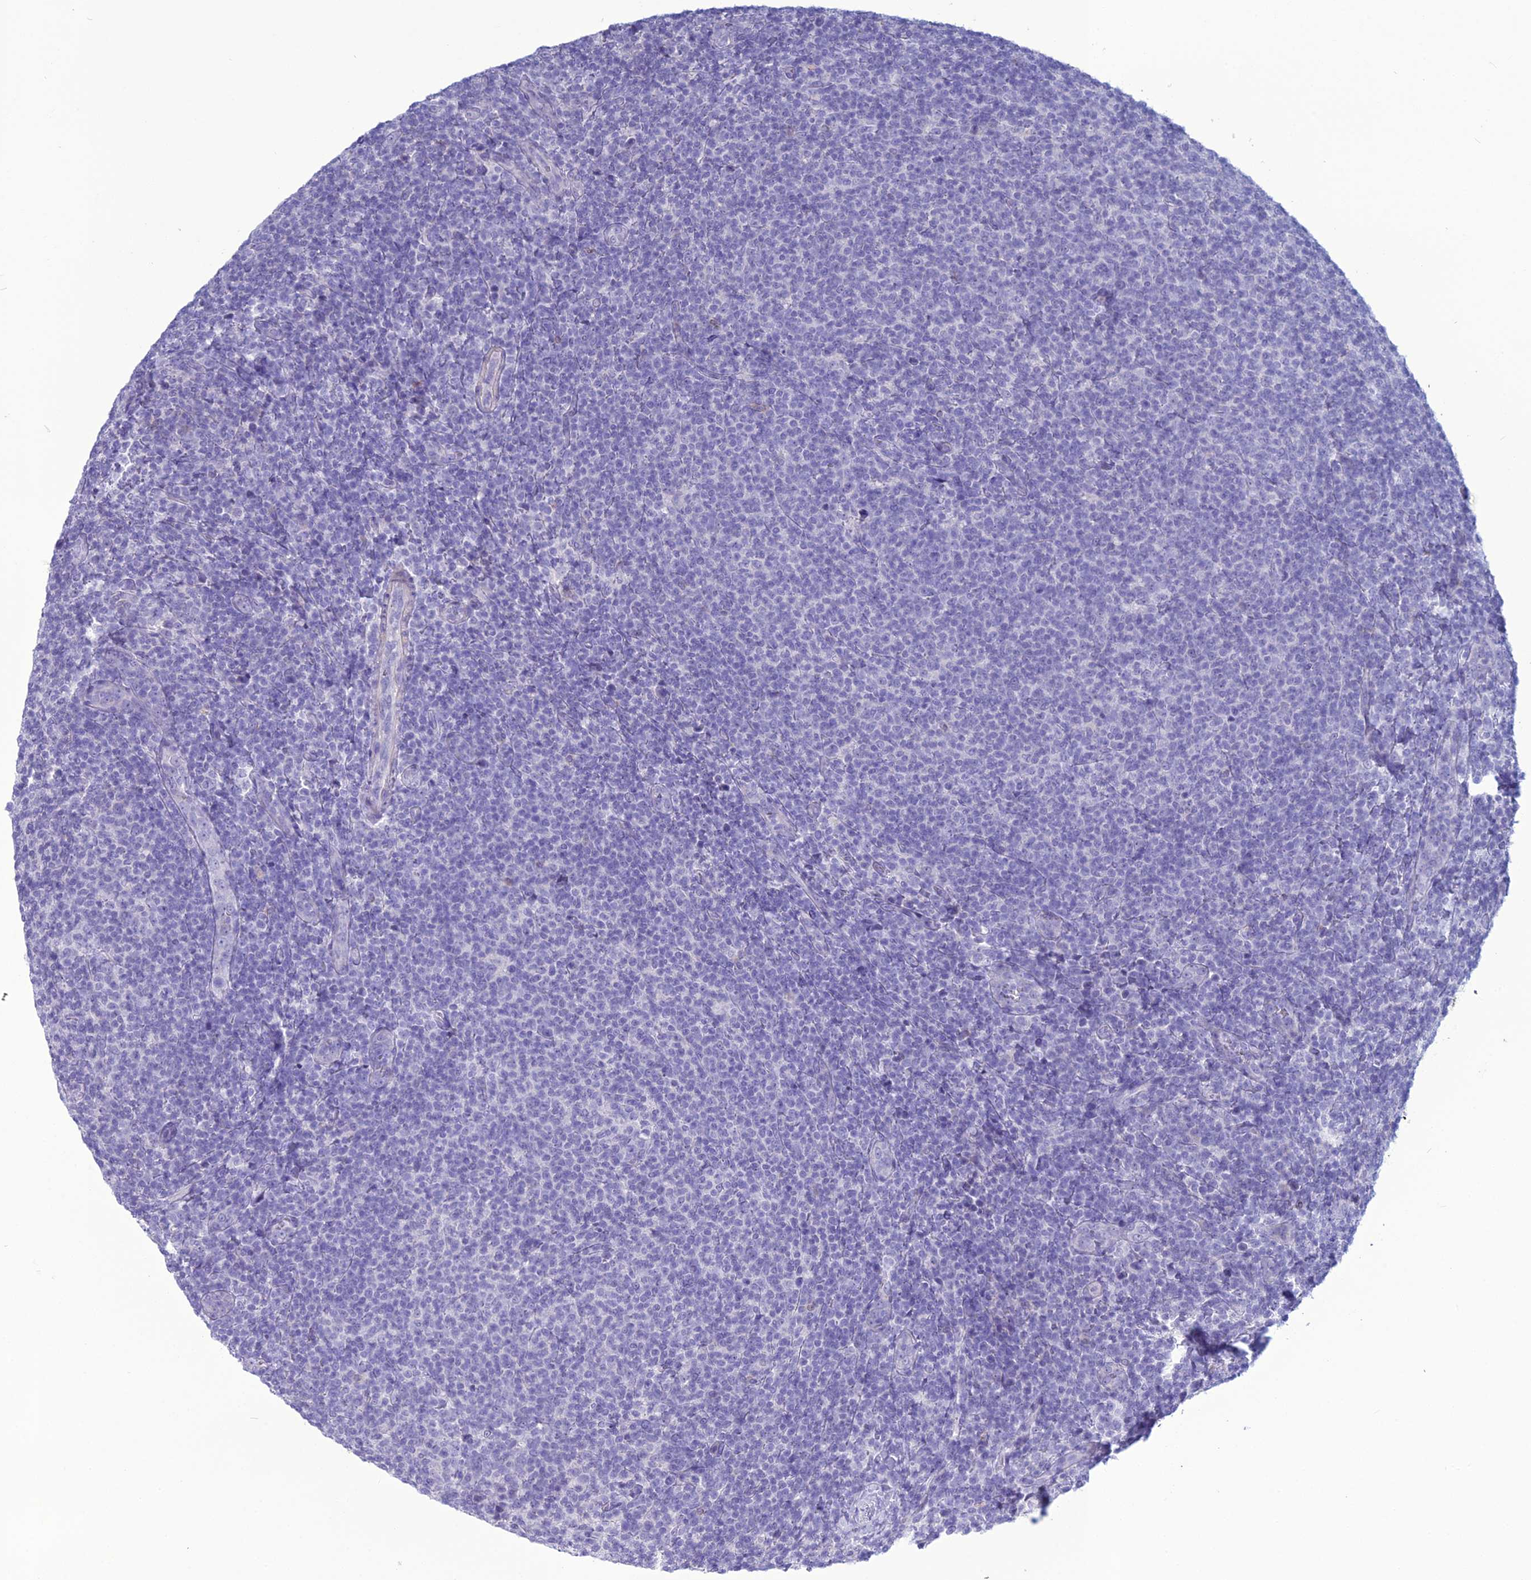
{"staining": {"intensity": "negative", "quantity": "none", "location": "none"}, "tissue": "lymphoma", "cell_type": "Tumor cells", "image_type": "cancer", "snomed": [{"axis": "morphology", "description": "Malignant lymphoma, non-Hodgkin's type, Low grade"}, {"axis": "topography", "description": "Lymph node"}], "caption": "Low-grade malignant lymphoma, non-Hodgkin's type stained for a protein using immunohistochemistry shows no positivity tumor cells.", "gene": "CLEC2L", "patient": {"sex": "male", "age": 66}}